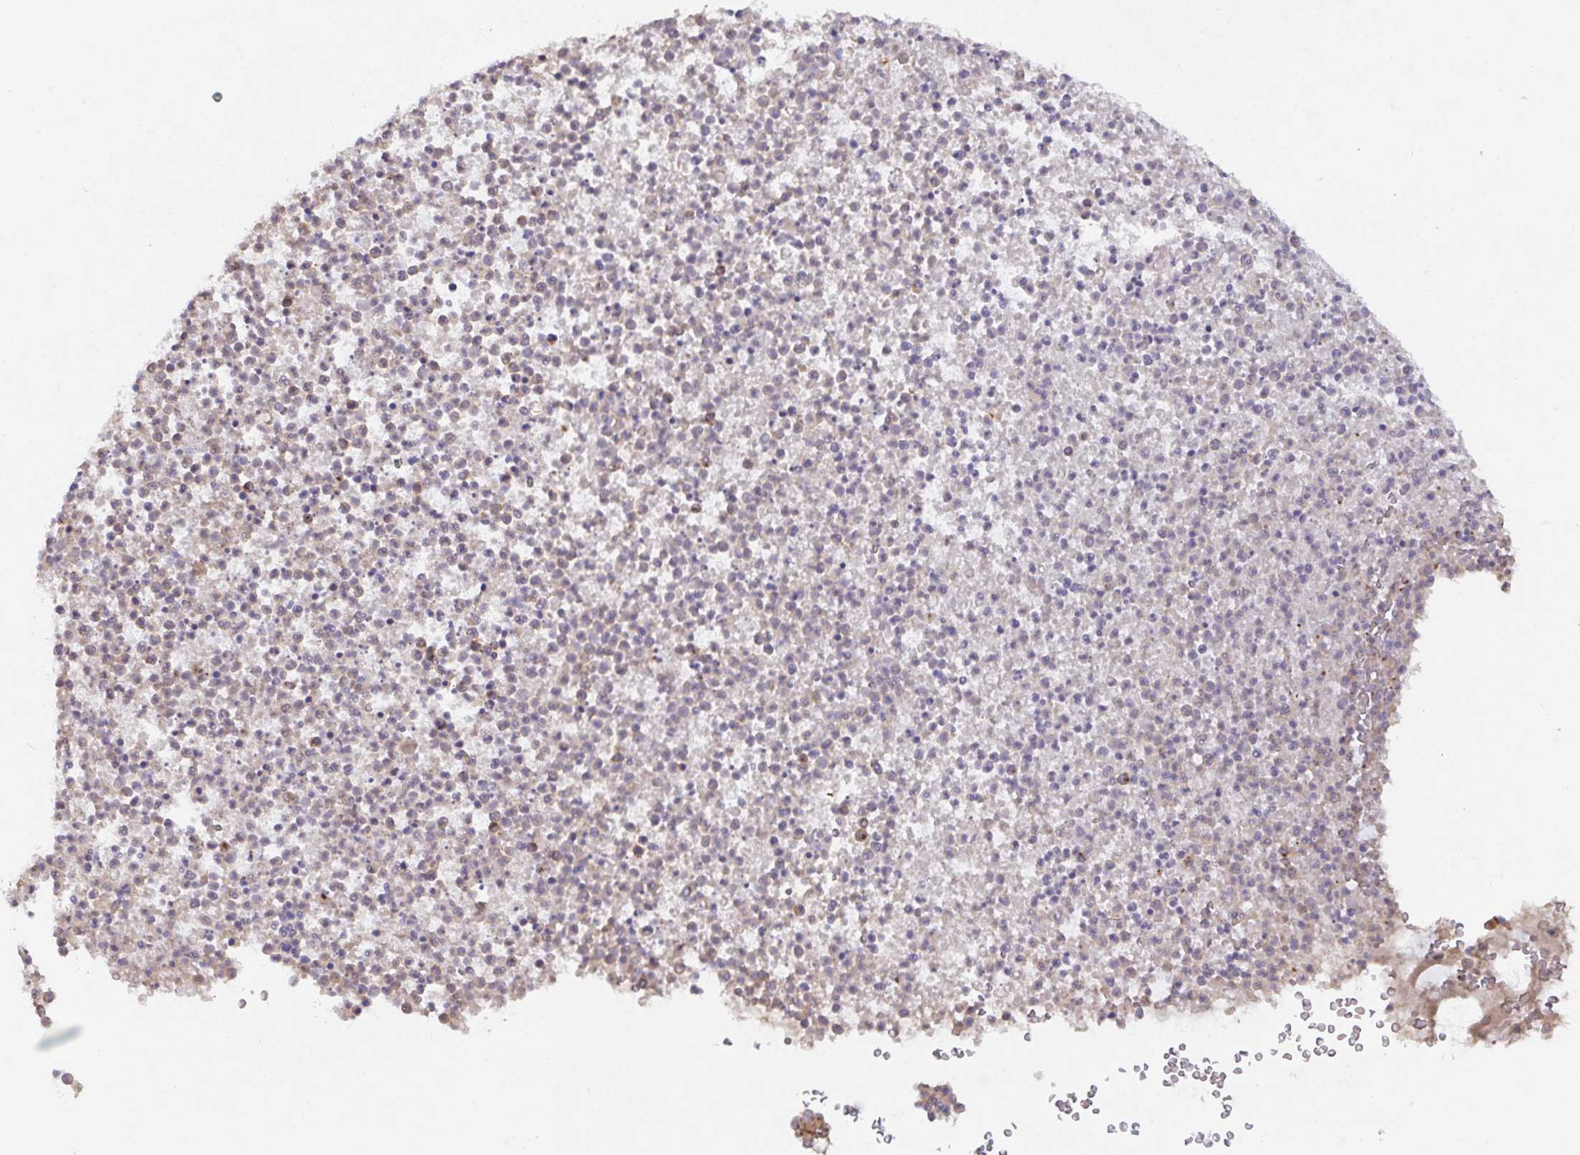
{"staining": {"intensity": "strong", "quantity": "25%-75%", "location": "cytoplasmic/membranous"}, "tissue": "bronchus", "cell_type": "Respiratory epithelial cells", "image_type": "normal", "snomed": [{"axis": "morphology", "description": "Normal tissue, NOS"}, {"axis": "topography", "description": "Cartilage tissue"}, {"axis": "topography", "description": "Bronchus"}], "caption": "IHC (DAB (3,3'-diaminobenzidine)) staining of unremarkable bronchus exhibits strong cytoplasmic/membranous protein staining in about 25%-75% of respiratory epithelial cells. (DAB (3,3'-diaminobenzidine) IHC, brown staining for protein, blue staining for nuclei).", "gene": "TM9SF4", "patient": {"sex": "male", "age": 56}}